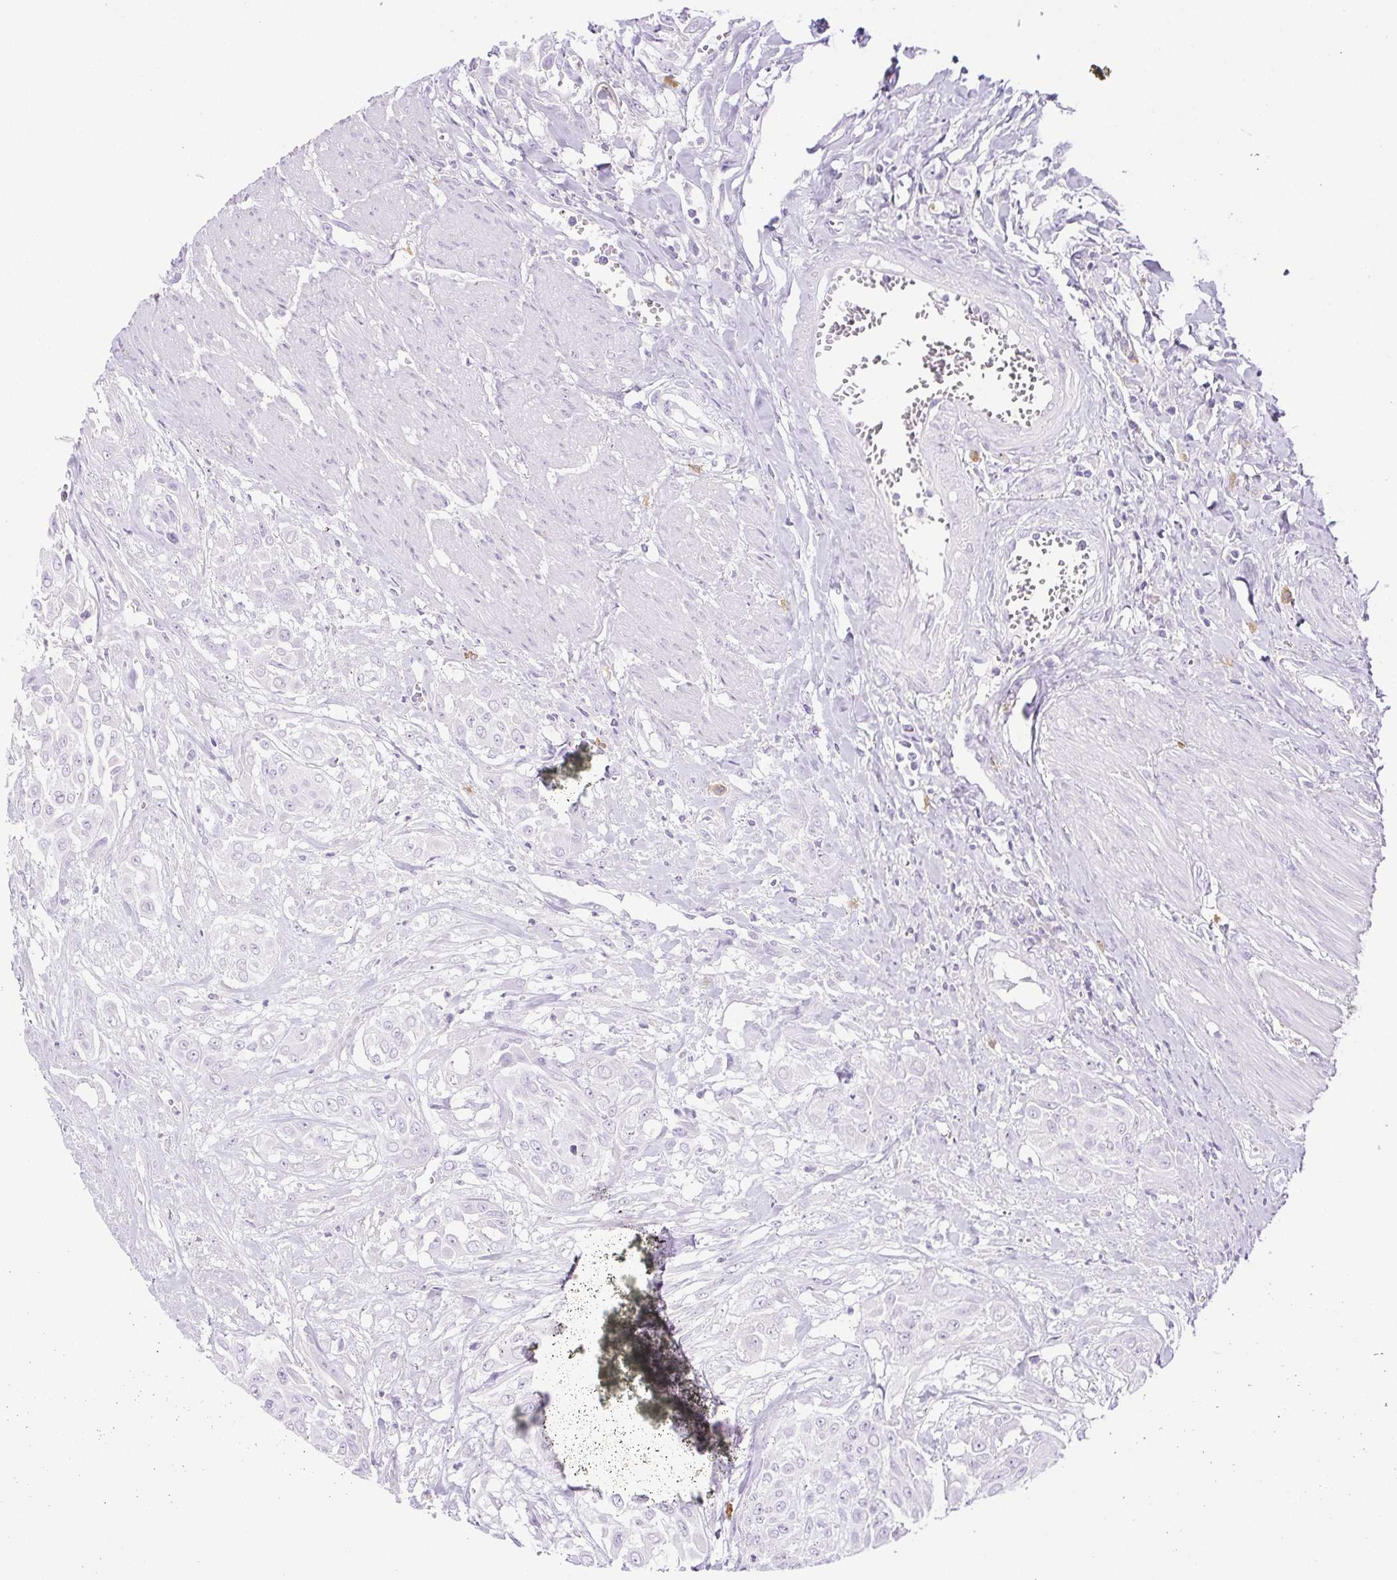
{"staining": {"intensity": "negative", "quantity": "none", "location": "none"}, "tissue": "urothelial cancer", "cell_type": "Tumor cells", "image_type": "cancer", "snomed": [{"axis": "morphology", "description": "Urothelial carcinoma, High grade"}, {"axis": "topography", "description": "Urinary bladder"}], "caption": "DAB immunohistochemical staining of urothelial cancer displays no significant staining in tumor cells.", "gene": "PAPPA2", "patient": {"sex": "male", "age": 57}}